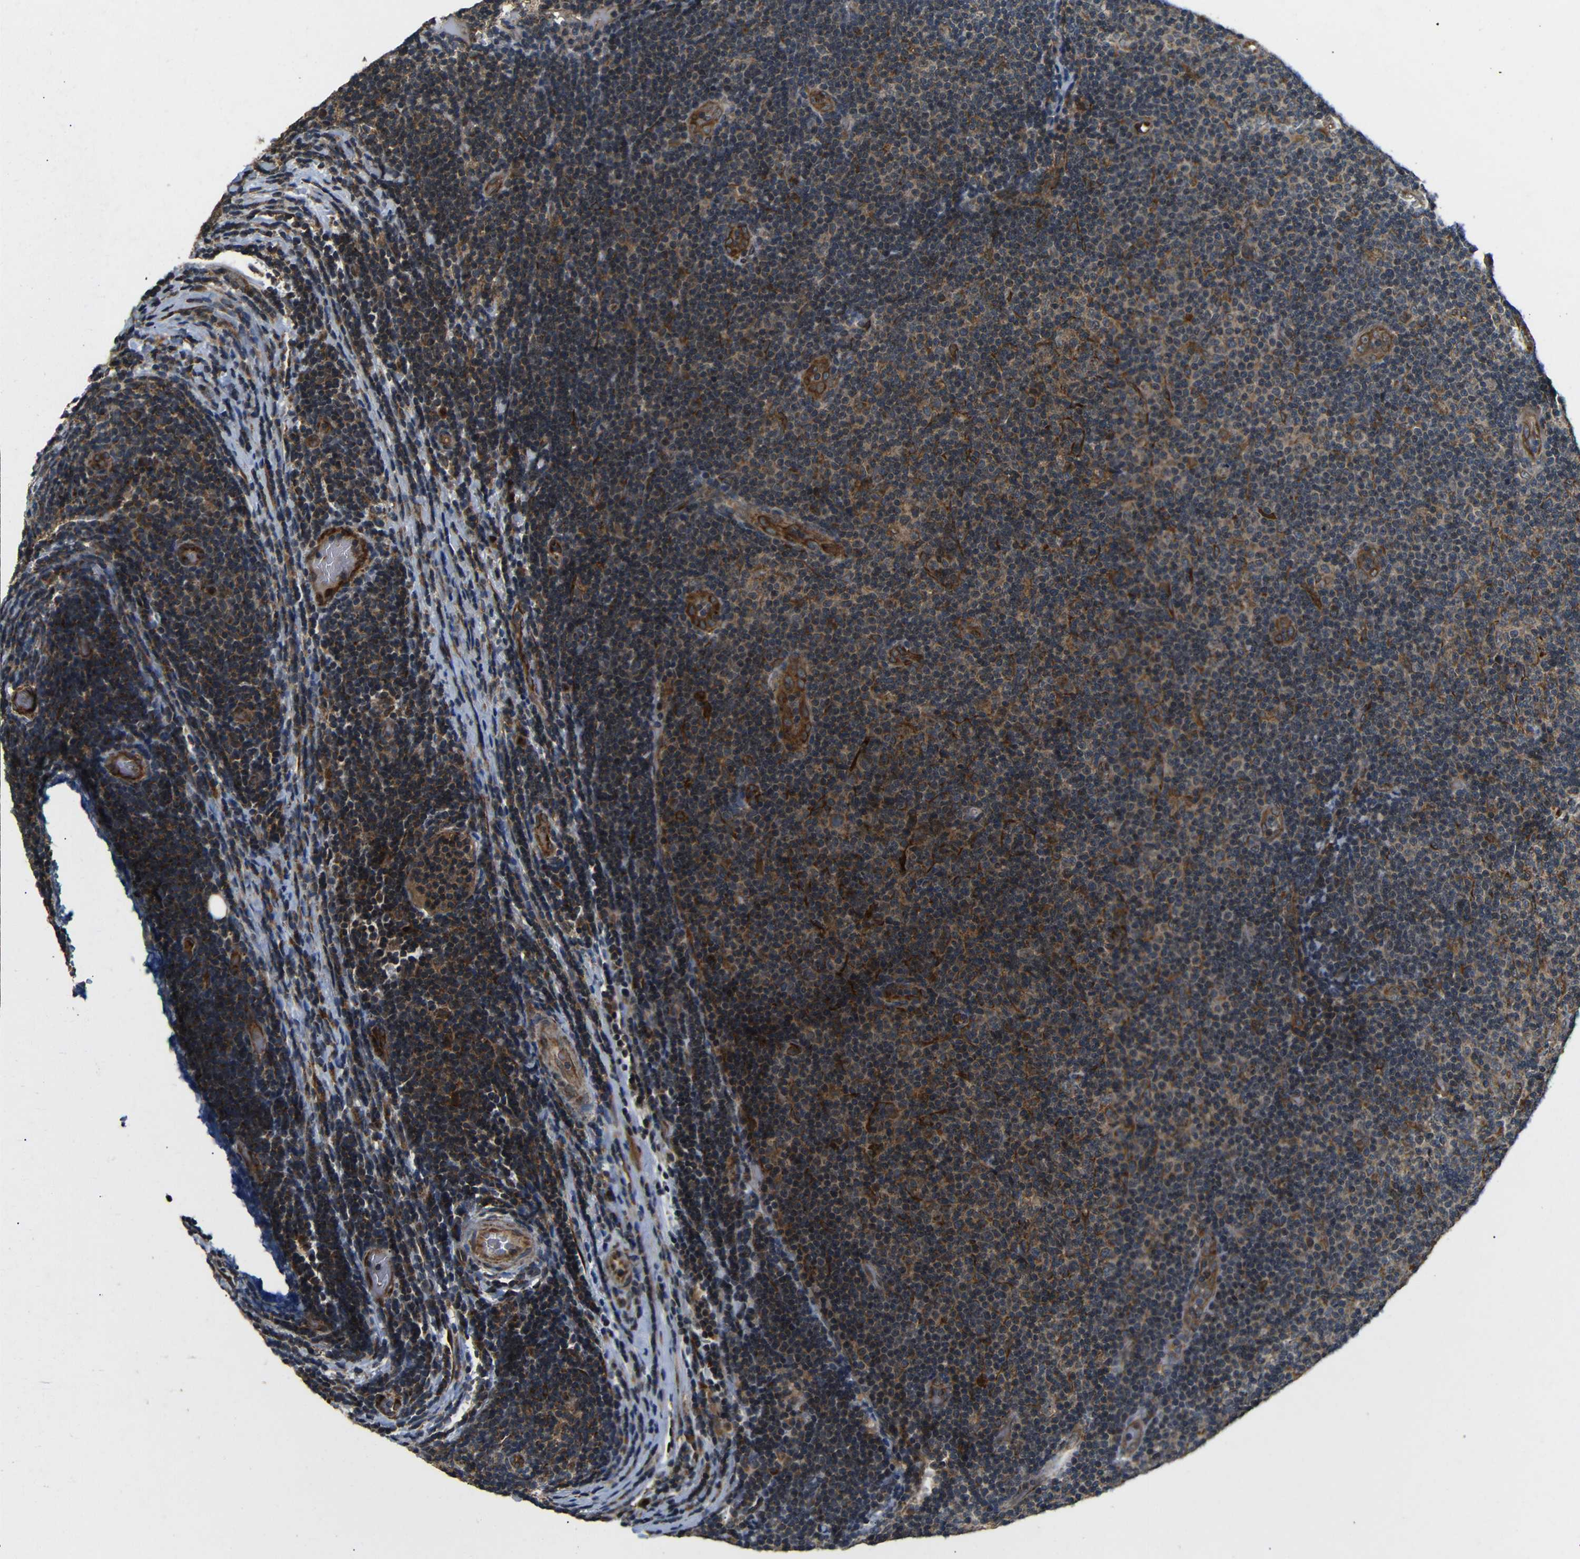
{"staining": {"intensity": "moderate", "quantity": ">75%", "location": "cytoplasmic/membranous"}, "tissue": "lymphoma", "cell_type": "Tumor cells", "image_type": "cancer", "snomed": [{"axis": "morphology", "description": "Malignant lymphoma, non-Hodgkin's type, Low grade"}, {"axis": "topography", "description": "Lymph node"}], "caption": "Immunohistochemistry (IHC) (DAB (3,3'-diaminobenzidine)) staining of malignant lymphoma, non-Hodgkin's type (low-grade) displays moderate cytoplasmic/membranous protein staining in approximately >75% of tumor cells.", "gene": "TRPC1", "patient": {"sex": "male", "age": 83}}